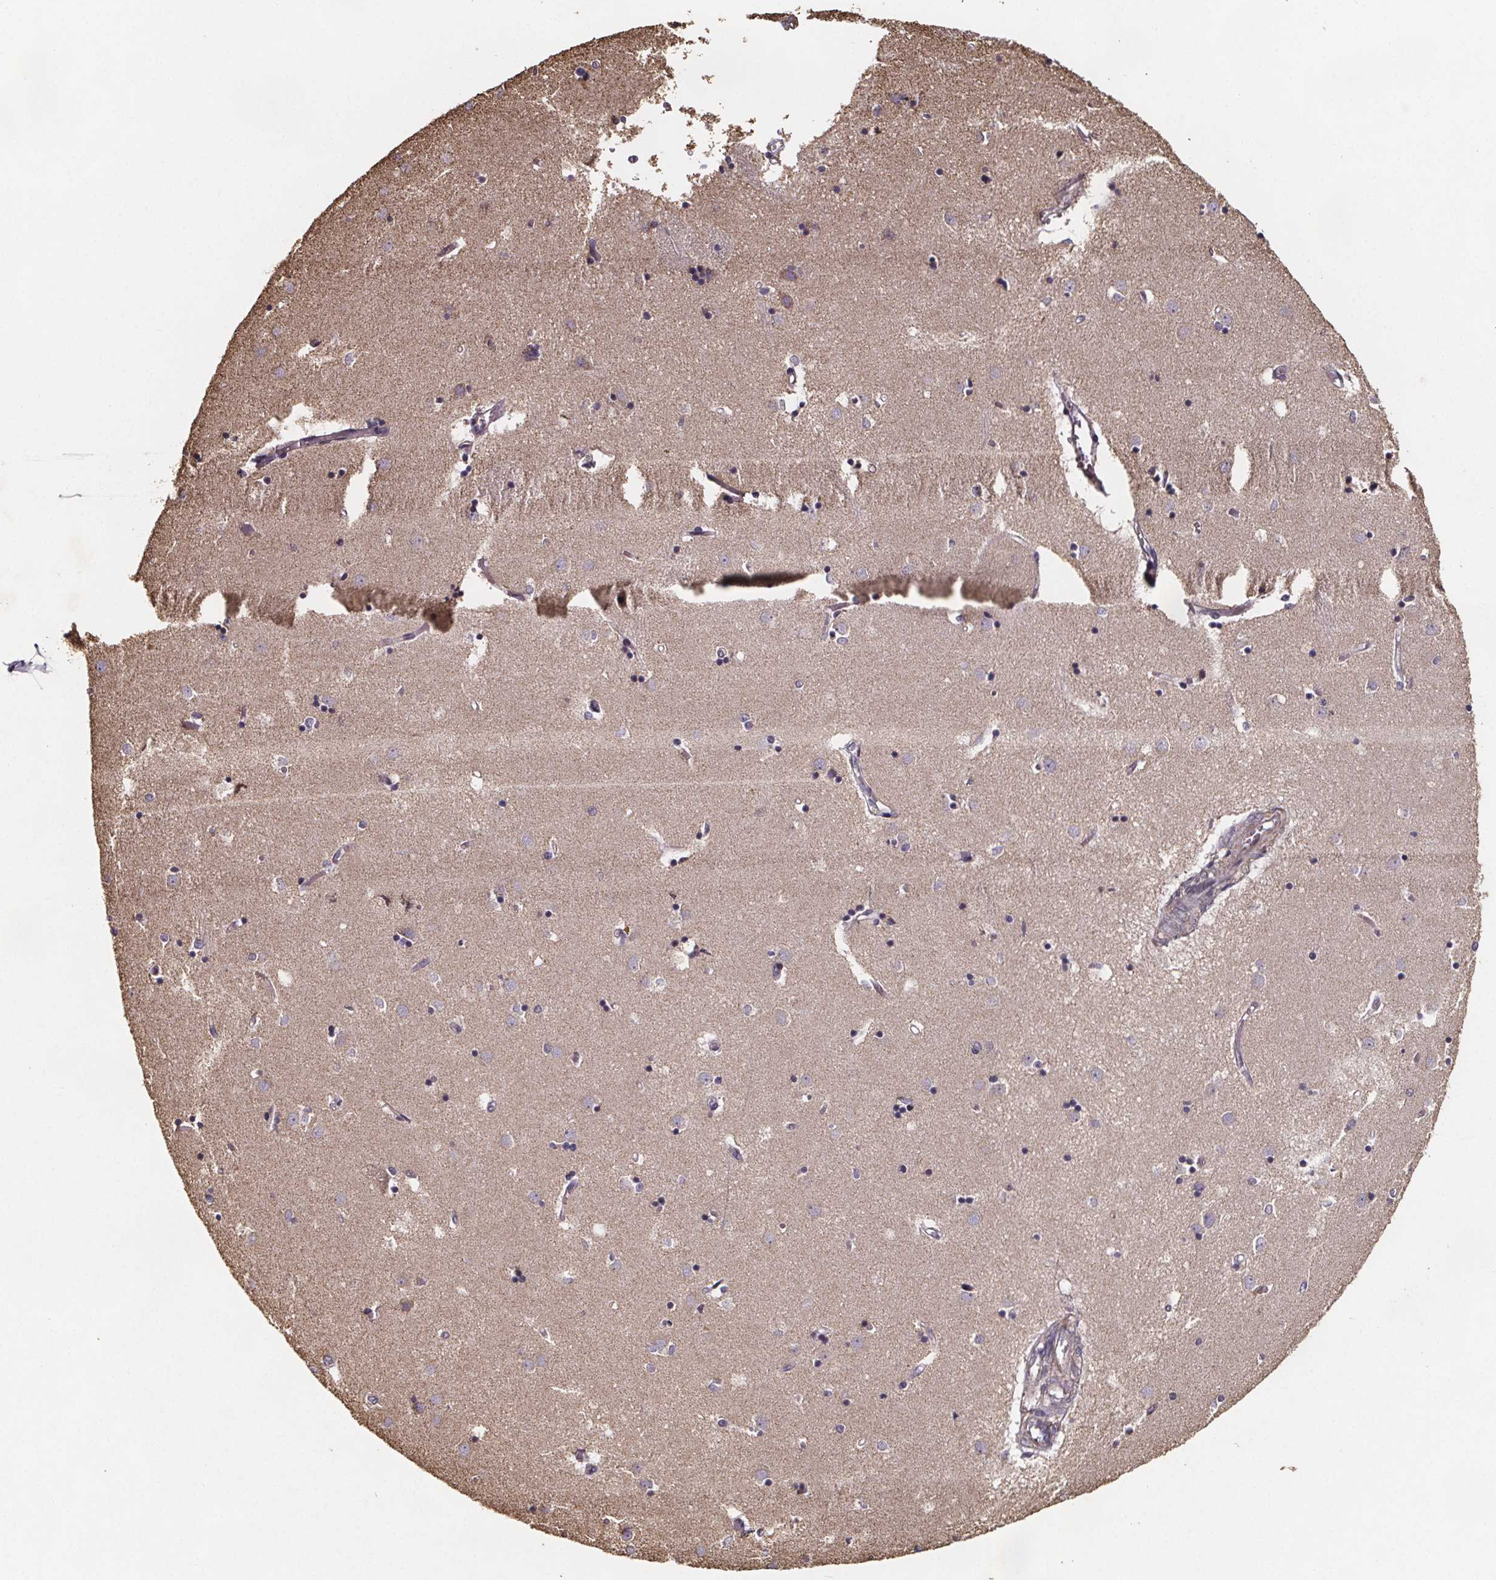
{"staining": {"intensity": "negative", "quantity": "none", "location": "none"}, "tissue": "caudate", "cell_type": "Glial cells", "image_type": "normal", "snomed": [{"axis": "morphology", "description": "Normal tissue, NOS"}, {"axis": "topography", "description": "Lateral ventricle wall"}], "caption": "The photomicrograph shows no staining of glial cells in unremarkable caudate.", "gene": "SLC35D2", "patient": {"sex": "male", "age": 54}}